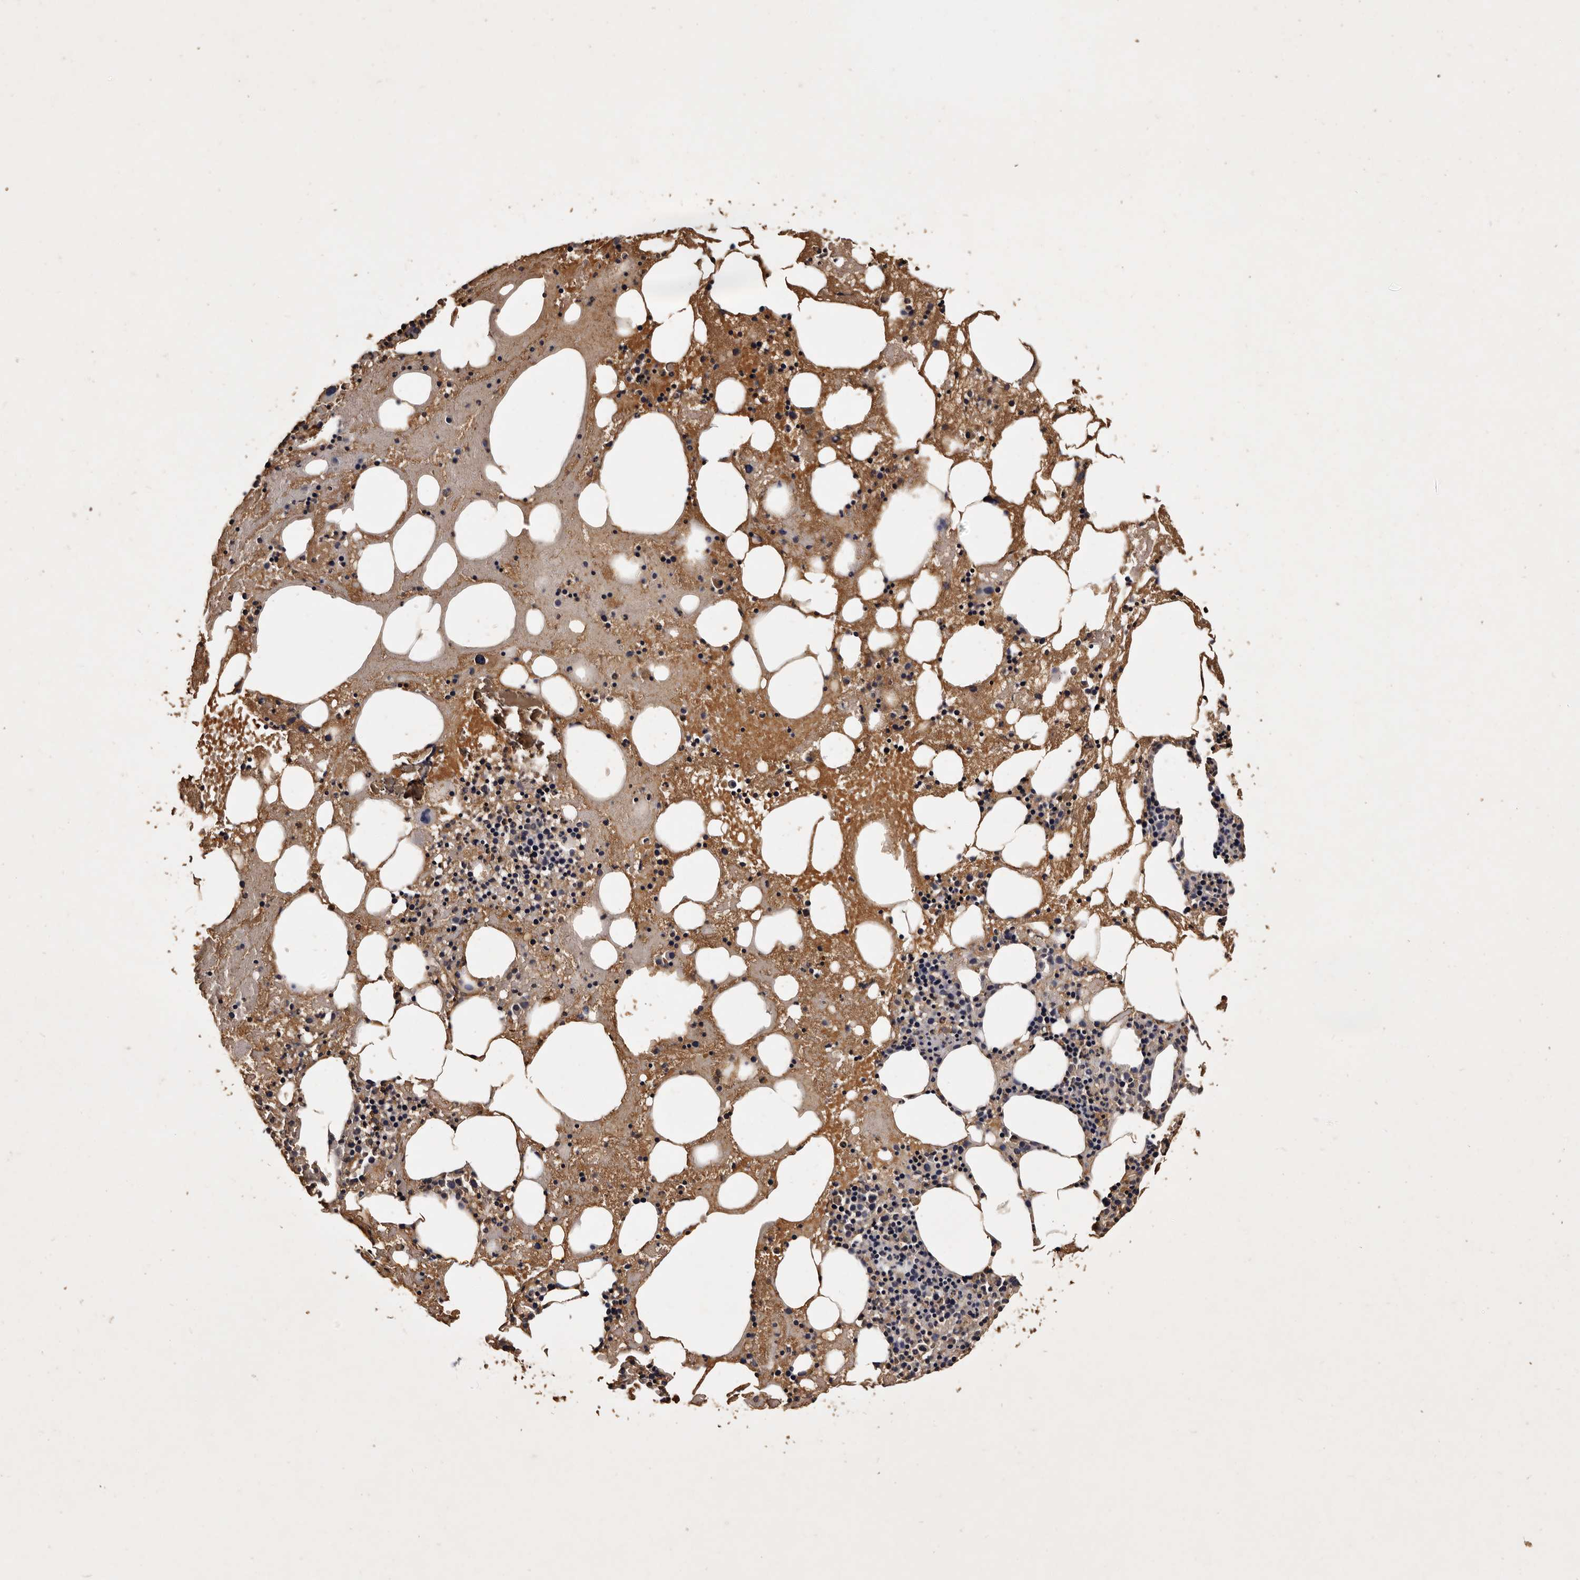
{"staining": {"intensity": "moderate", "quantity": "<25%", "location": "cytoplasmic/membranous"}, "tissue": "bone marrow", "cell_type": "Hematopoietic cells", "image_type": "normal", "snomed": [{"axis": "morphology", "description": "Normal tissue, NOS"}, {"axis": "topography", "description": "Bone marrow"}], "caption": "Immunohistochemistry (DAB) staining of benign human bone marrow demonstrates moderate cytoplasmic/membranous protein positivity in about <25% of hematopoietic cells.", "gene": "PARS2", "patient": {"sex": "male", "age": 48}}